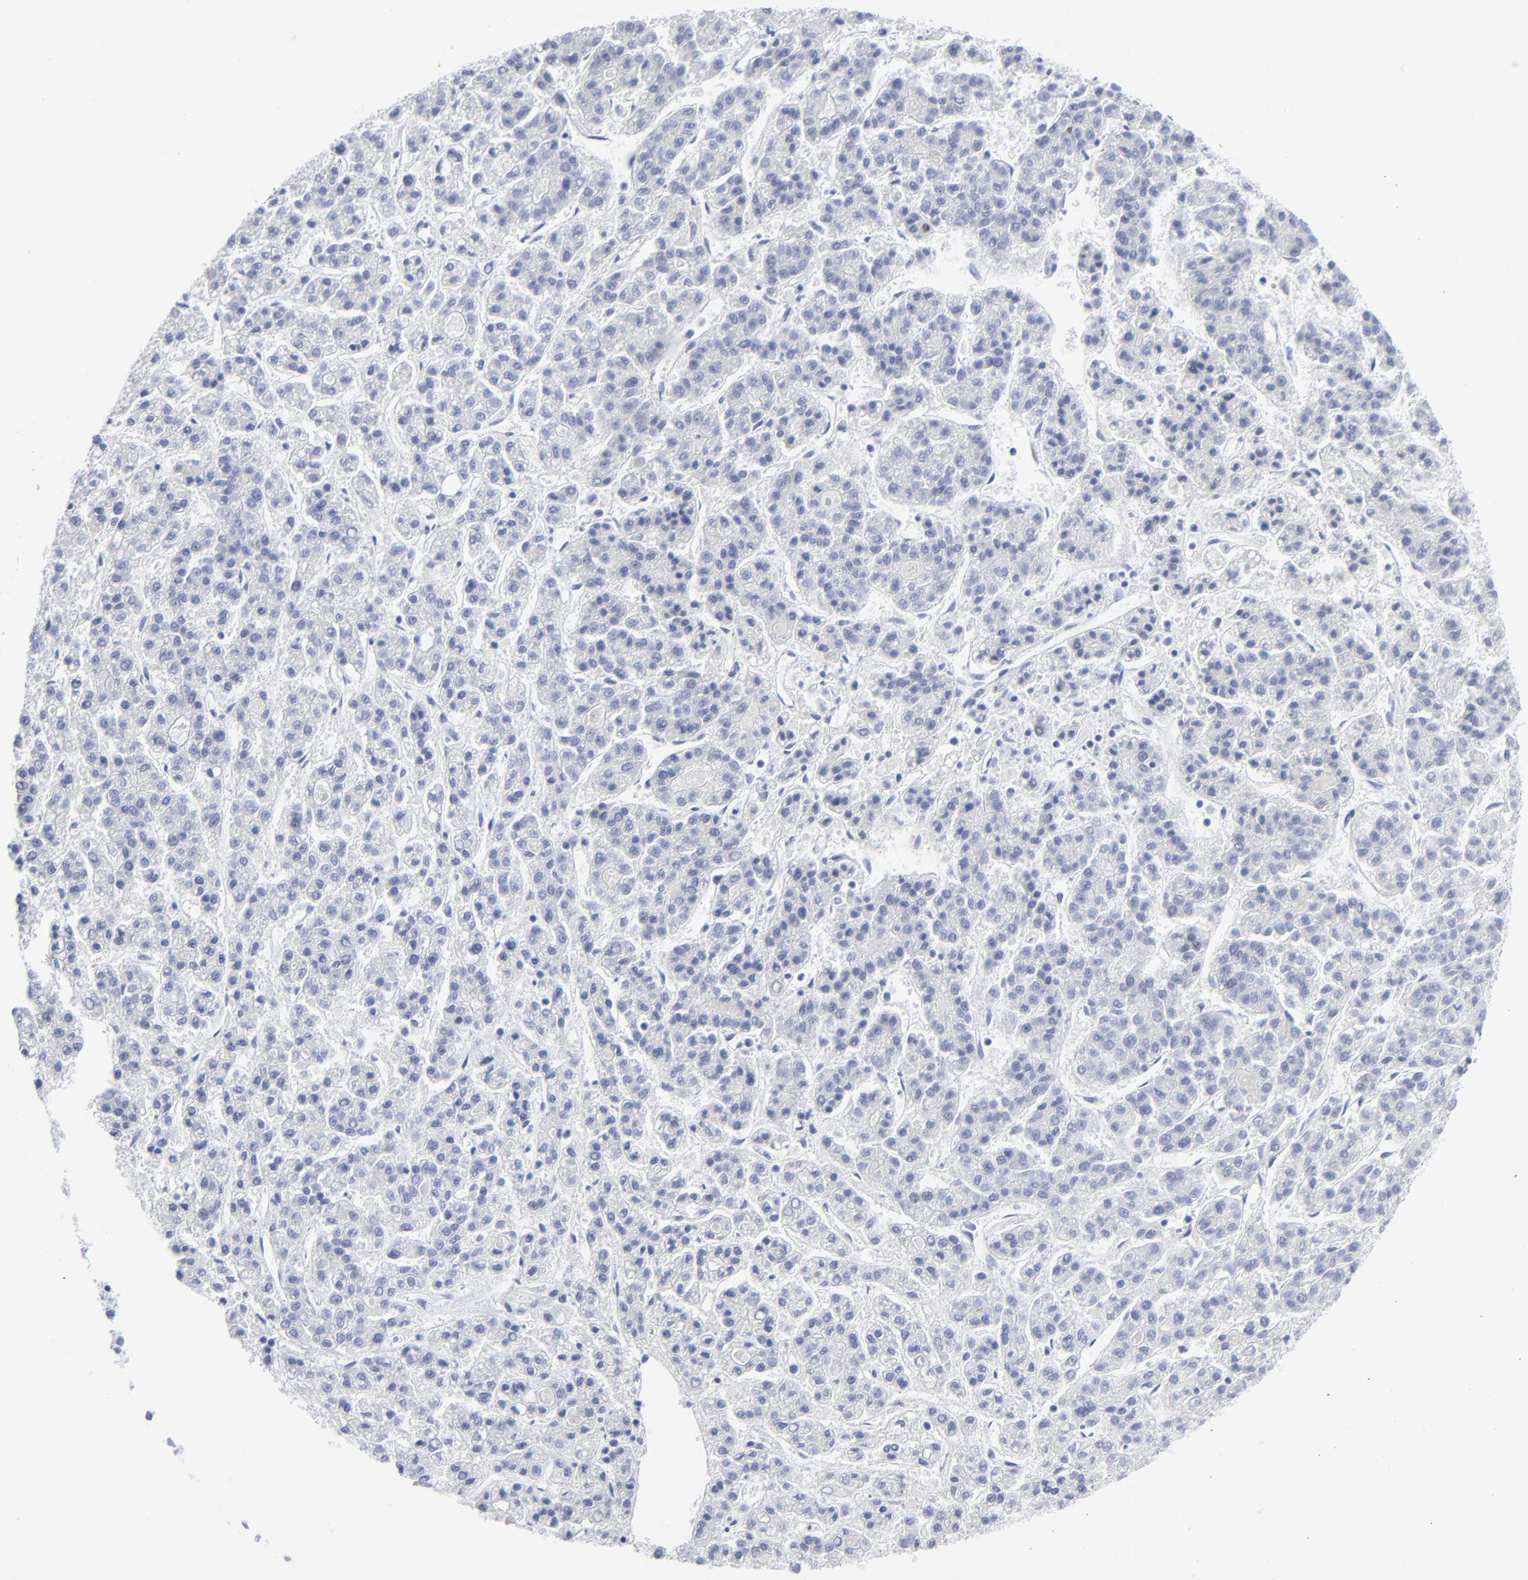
{"staining": {"intensity": "negative", "quantity": "none", "location": "none"}, "tissue": "liver cancer", "cell_type": "Tumor cells", "image_type": "cancer", "snomed": [{"axis": "morphology", "description": "Carcinoma, Hepatocellular, NOS"}, {"axis": "topography", "description": "Liver"}], "caption": "This is an IHC micrograph of human liver hepatocellular carcinoma. There is no positivity in tumor cells.", "gene": "JUN", "patient": {"sex": "male", "age": 70}}